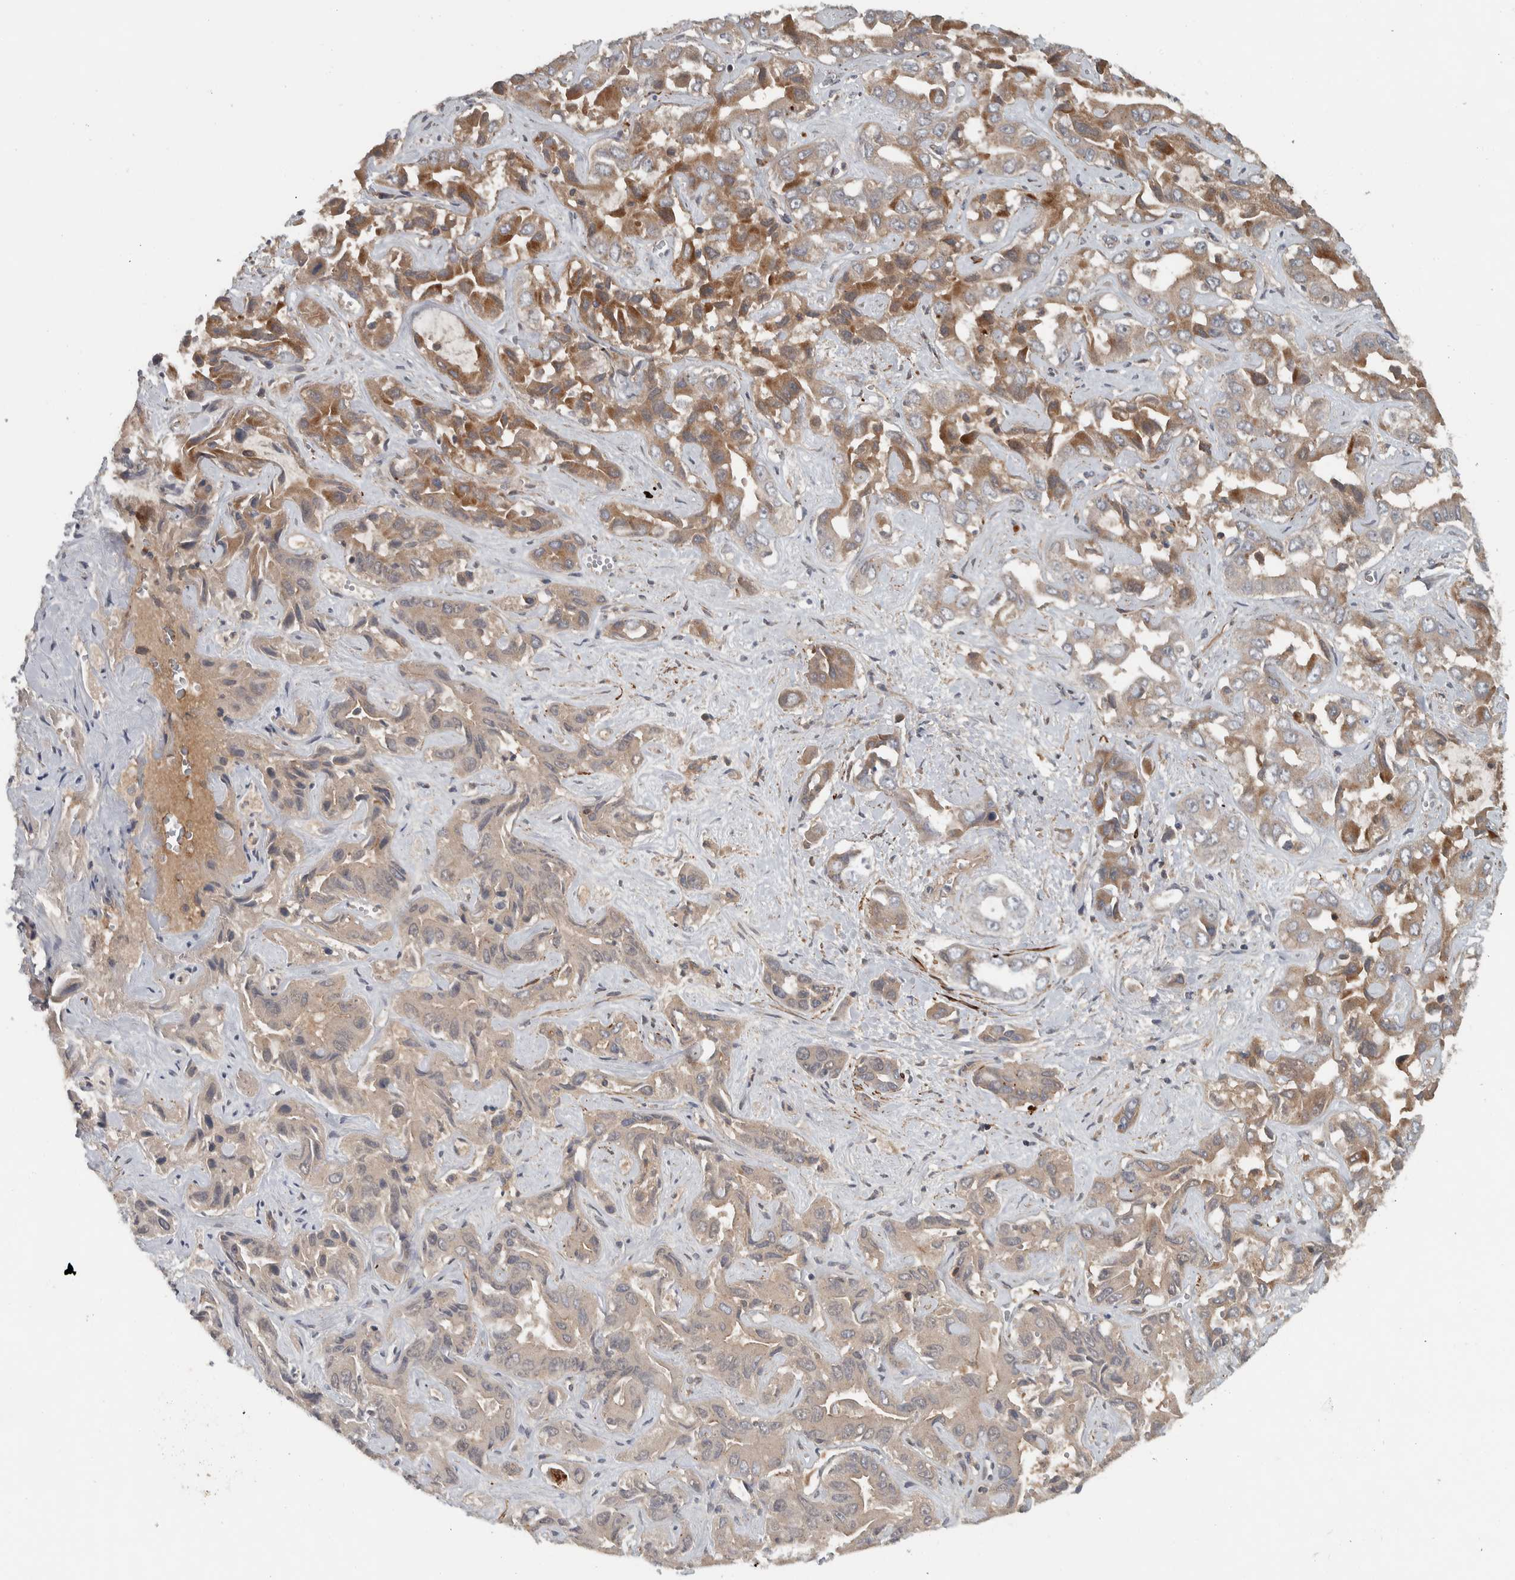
{"staining": {"intensity": "moderate", "quantity": ">75%", "location": "cytoplasmic/membranous"}, "tissue": "liver cancer", "cell_type": "Tumor cells", "image_type": "cancer", "snomed": [{"axis": "morphology", "description": "Cholangiocarcinoma"}, {"axis": "topography", "description": "Liver"}], "caption": "This photomicrograph displays liver cholangiocarcinoma stained with immunohistochemistry to label a protein in brown. The cytoplasmic/membranous of tumor cells show moderate positivity for the protein. Nuclei are counter-stained blue.", "gene": "LBHD1", "patient": {"sex": "female", "age": 52}}